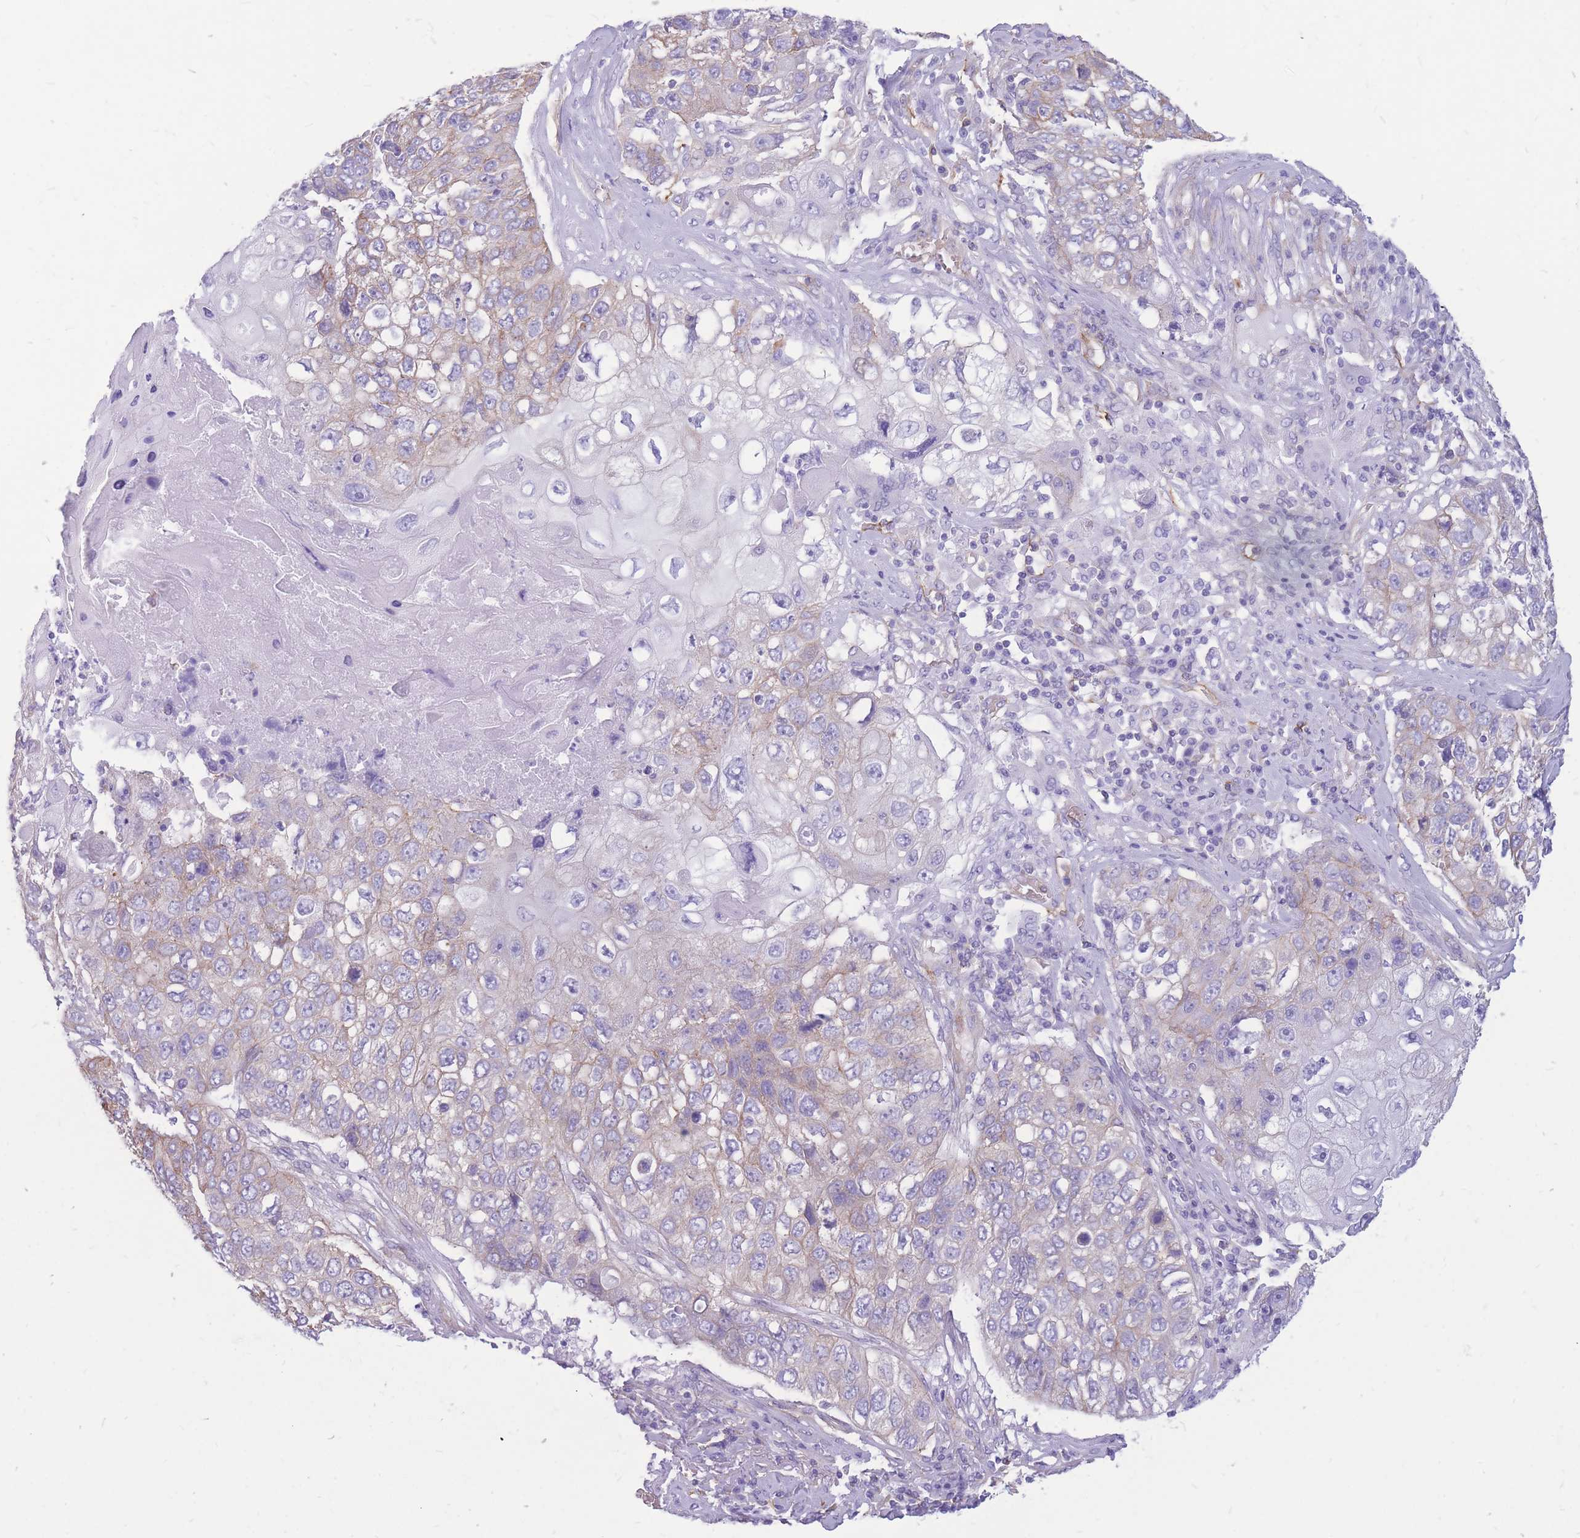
{"staining": {"intensity": "weak", "quantity": "<25%", "location": "cytoplasmic/membranous"}, "tissue": "lung cancer", "cell_type": "Tumor cells", "image_type": "cancer", "snomed": [{"axis": "morphology", "description": "Squamous cell carcinoma, NOS"}, {"axis": "topography", "description": "Lung"}], "caption": "An IHC image of lung cancer (squamous cell carcinoma) is shown. There is no staining in tumor cells of lung cancer (squamous cell carcinoma).", "gene": "ADD2", "patient": {"sex": "male", "age": 61}}